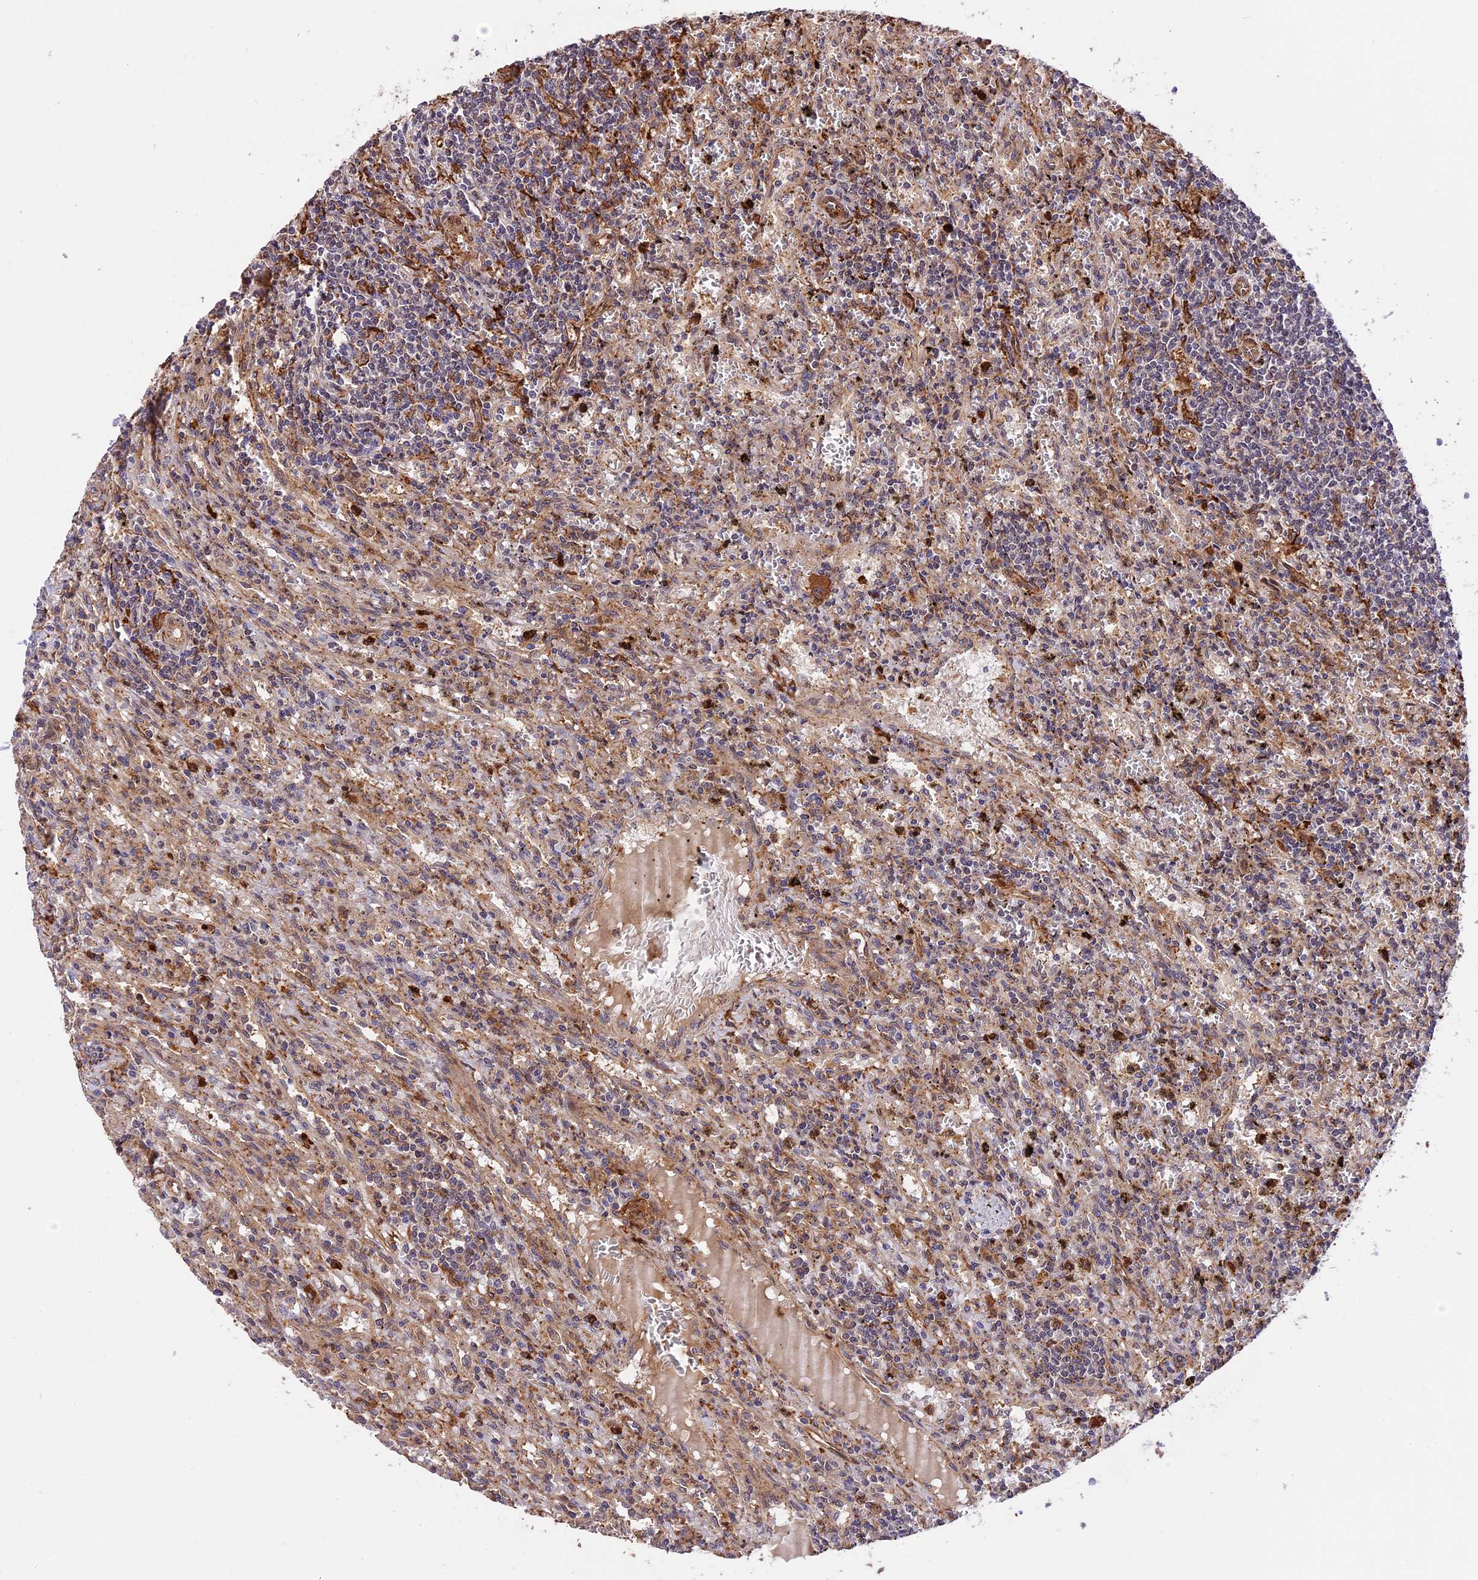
{"staining": {"intensity": "negative", "quantity": "none", "location": "none"}, "tissue": "lymphoma", "cell_type": "Tumor cells", "image_type": "cancer", "snomed": [{"axis": "morphology", "description": "Malignant lymphoma, non-Hodgkin's type, Low grade"}, {"axis": "topography", "description": "Spleen"}], "caption": "Immunohistochemical staining of human lymphoma shows no significant expression in tumor cells.", "gene": "HERPUD1", "patient": {"sex": "male", "age": 76}}